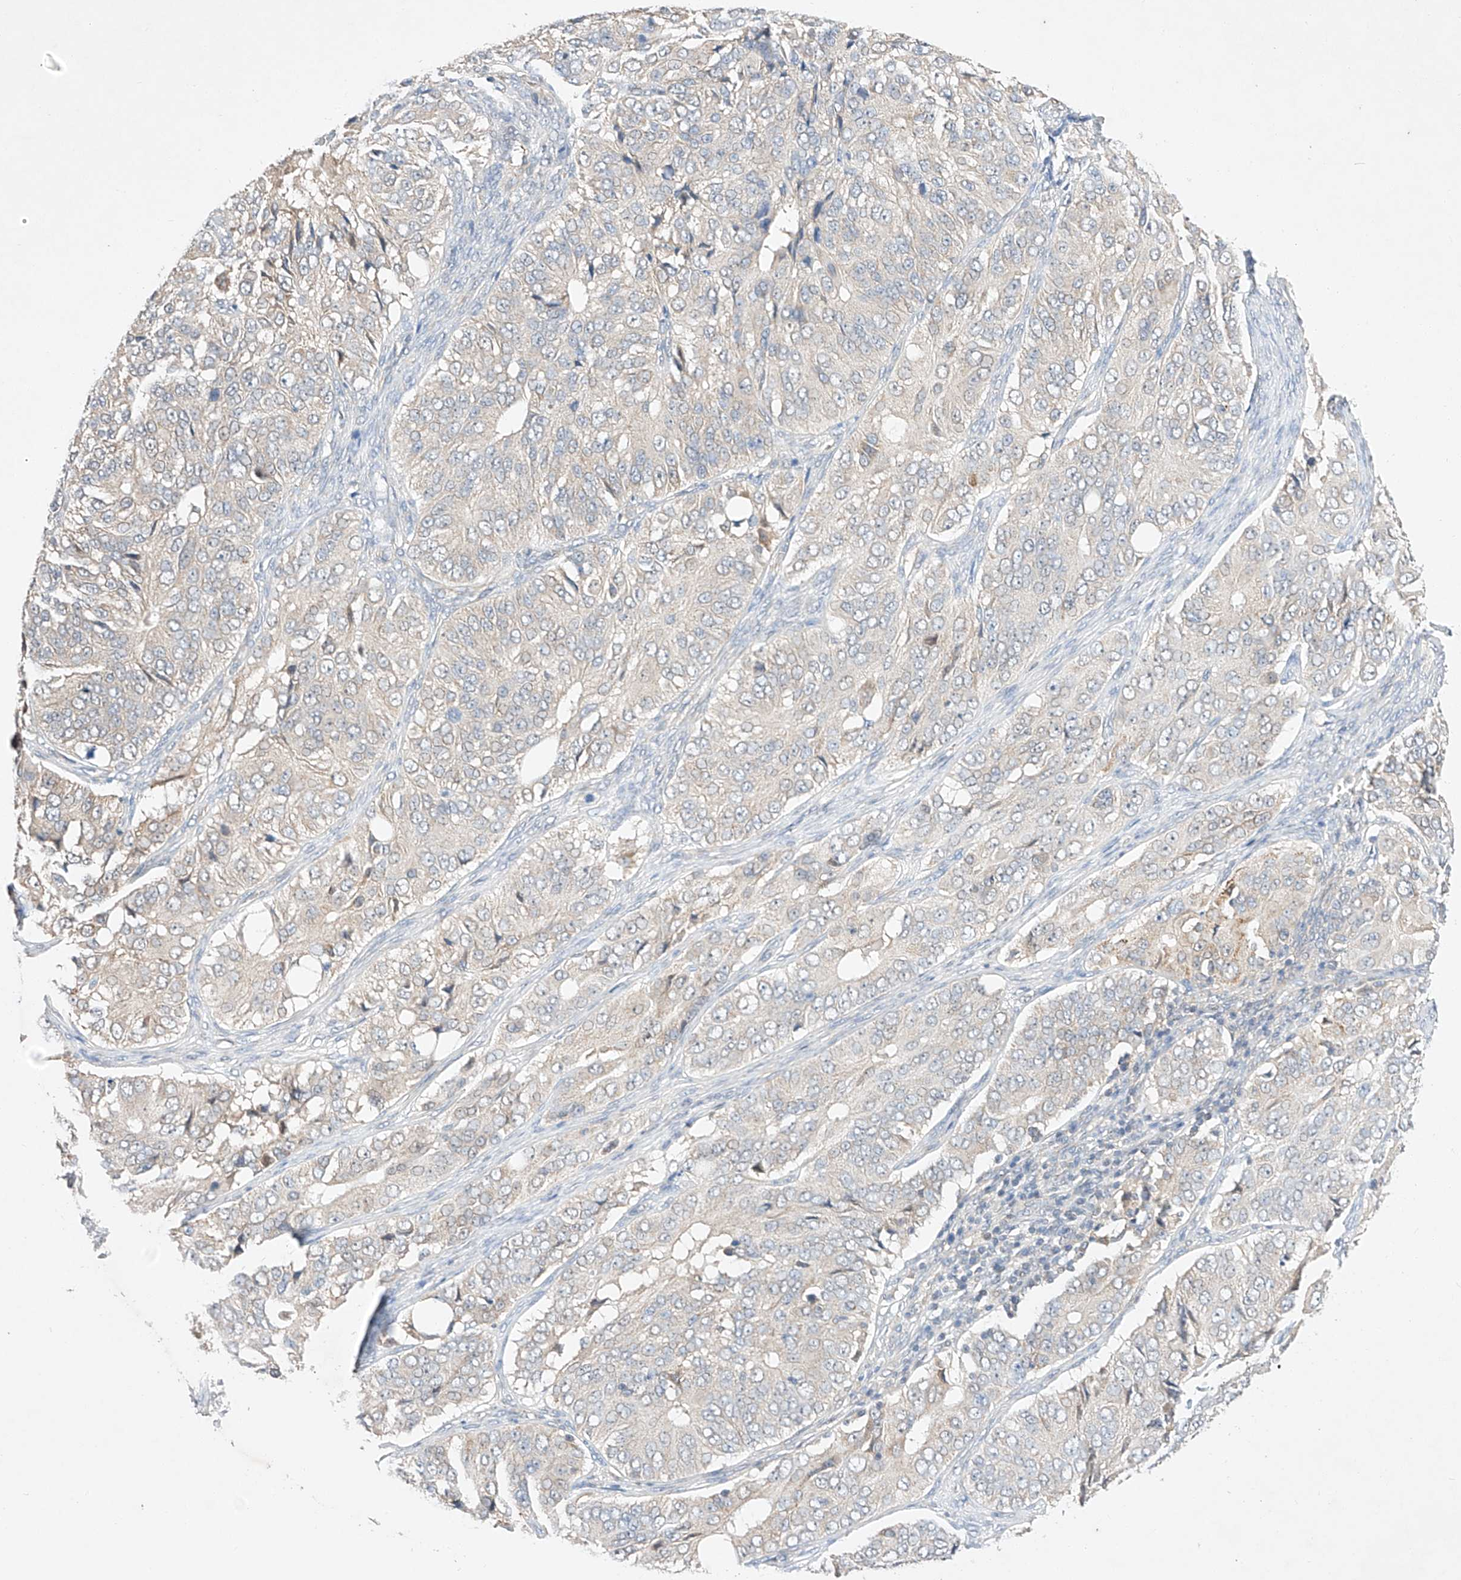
{"staining": {"intensity": "negative", "quantity": "none", "location": "none"}, "tissue": "ovarian cancer", "cell_type": "Tumor cells", "image_type": "cancer", "snomed": [{"axis": "morphology", "description": "Carcinoma, endometroid"}, {"axis": "topography", "description": "Ovary"}], "caption": "Tumor cells are negative for protein expression in human endometroid carcinoma (ovarian).", "gene": "C6orf118", "patient": {"sex": "female", "age": 51}}